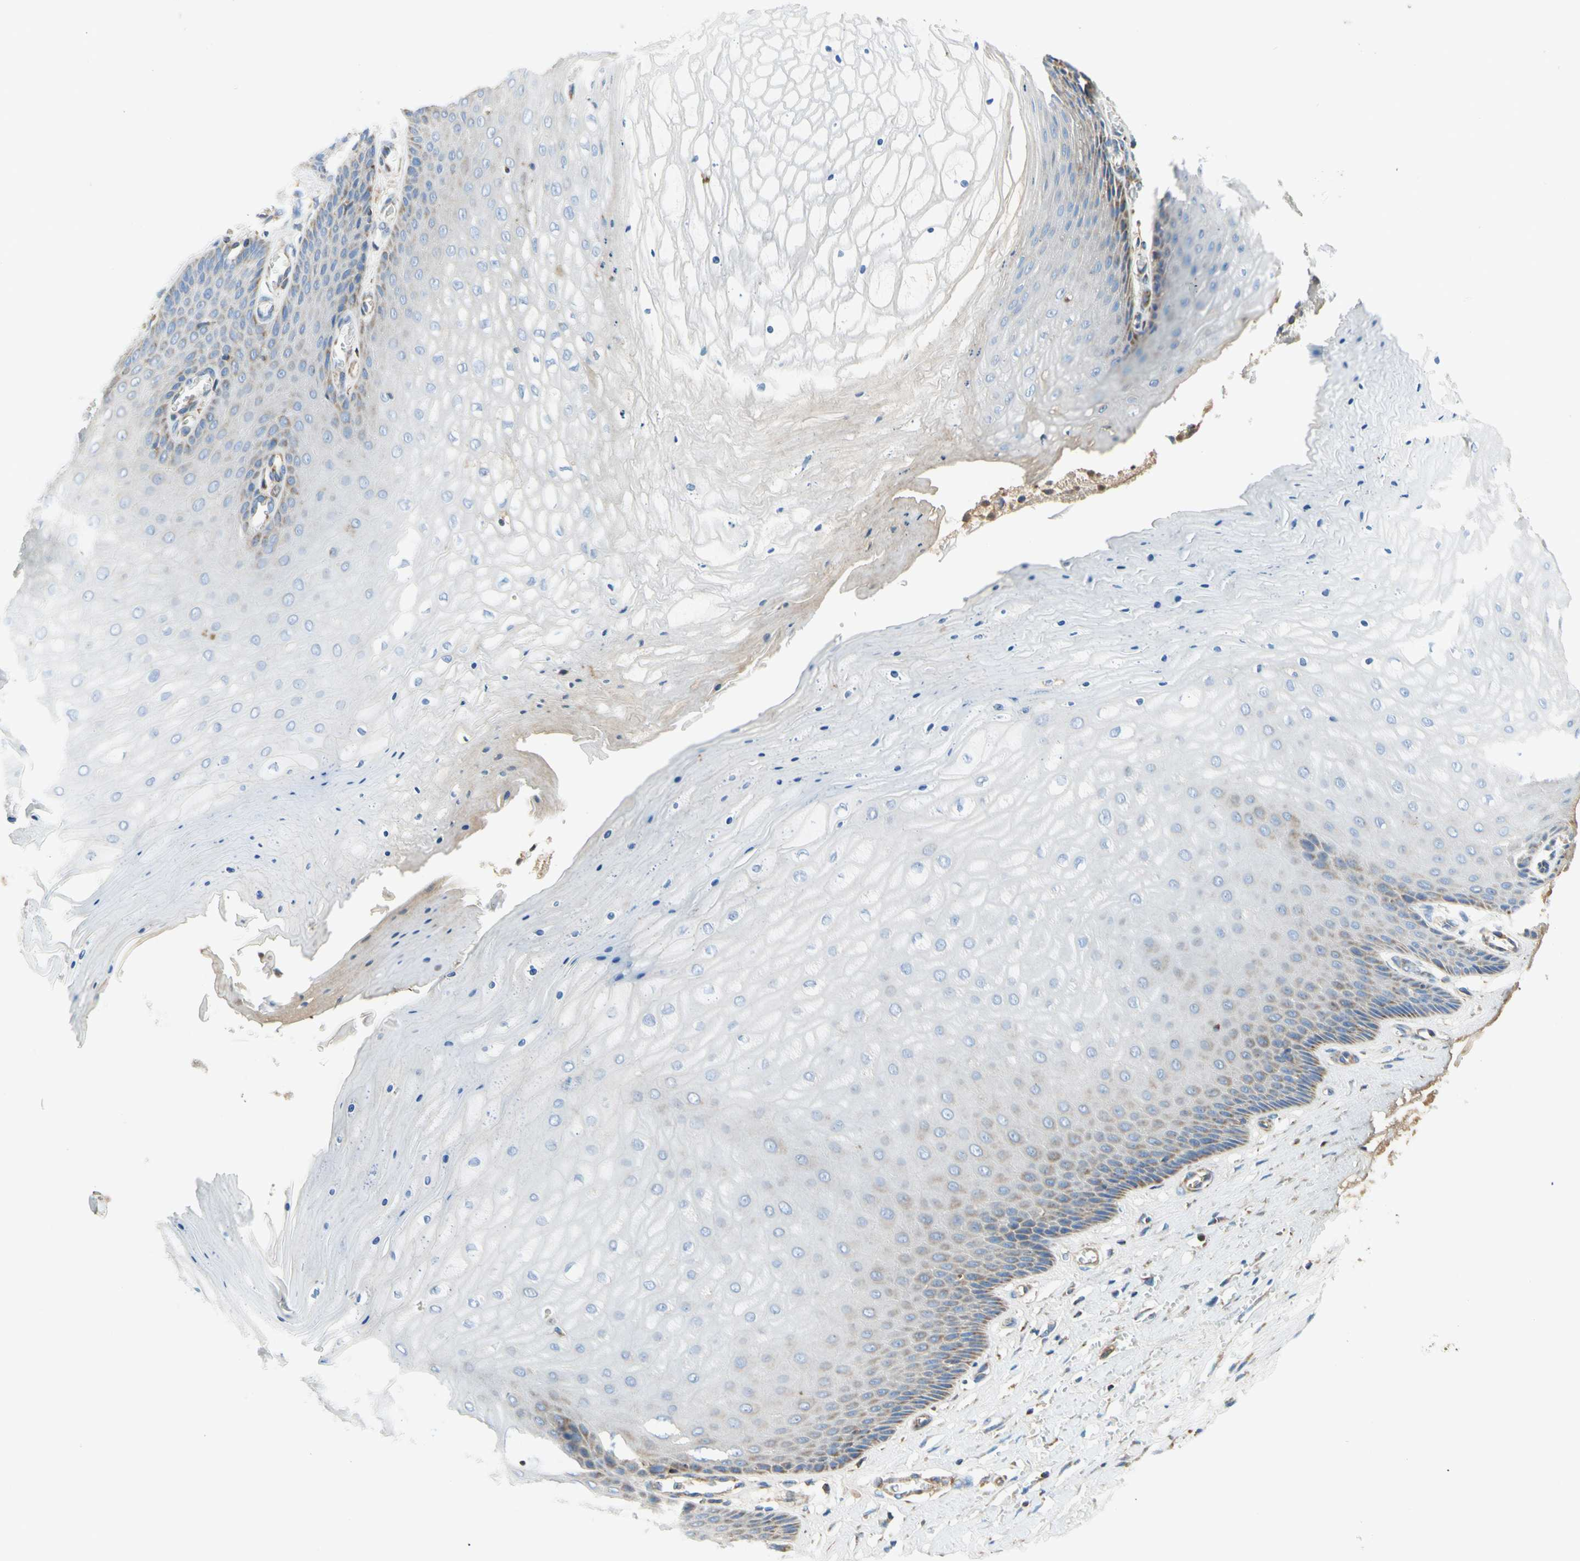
{"staining": {"intensity": "moderate", "quantity": ">75%", "location": "cytoplasmic/membranous"}, "tissue": "cervix", "cell_type": "Glandular cells", "image_type": "normal", "snomed": [{"axis": "morphology", "description": "Normal tissue, NOS"}, {"axis": "topography", "description": "Cervix"}], "caption": "A high-resolution micrograph shows immunohistochemistry (IHC) staining of benign cervix, which reveals moderate cytoplasmic/membranous positivity in approximately >75% of glandular cells.", "gene": "SDHB", "patient": {"sex": "female", "age": 55}}